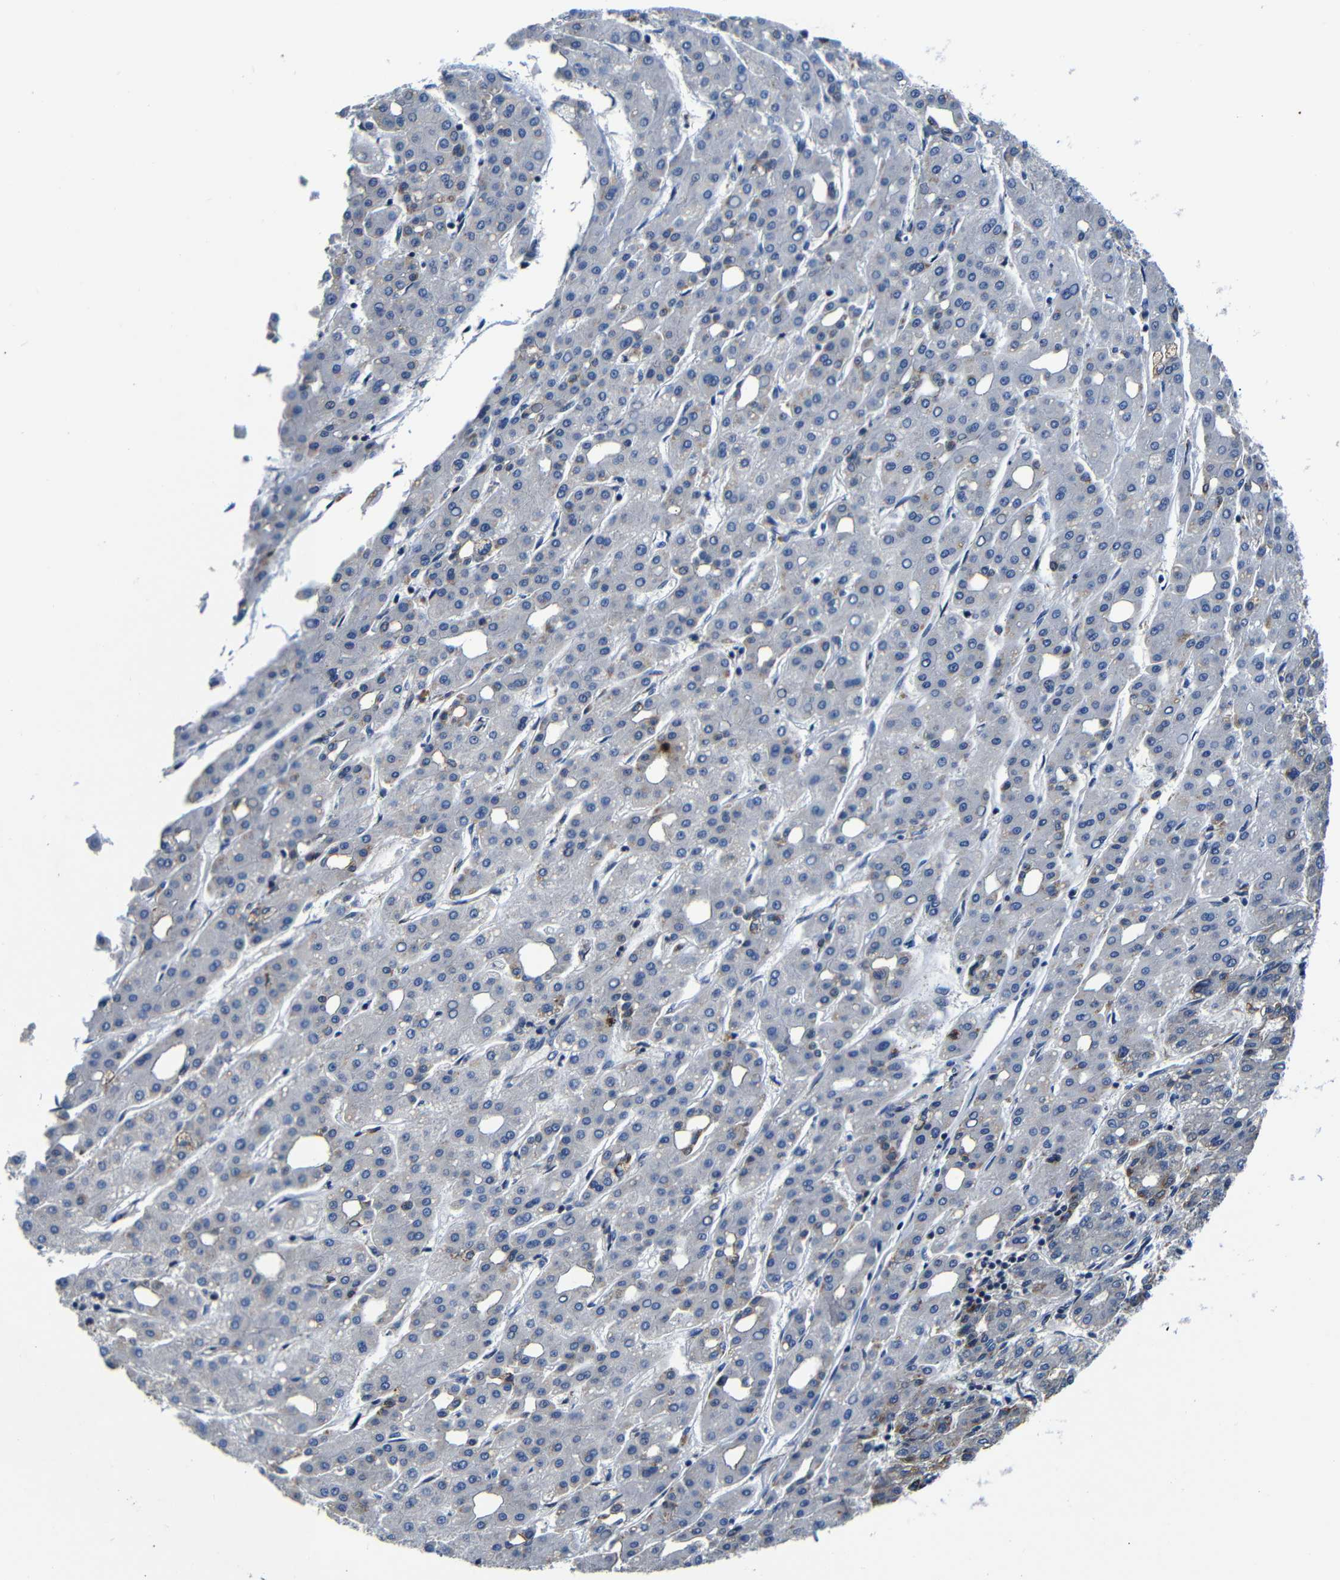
{"staining": {"intensity": "weak", "quantity": "<25%", "location": "cytoplasmic/membranous"}, "tissue": "liver cancer", "cell_type": "Tumor cells", "image_type": "cancer", "snomed": [{"axis": "morphology", "description": "Carcinoma, Hepatocellular, NOS"}, {"axis": "topography", "description": "Liver"}], "caption": "Tumor cells show no significant positivity in liver cancer (hepatocellular carcinoma).", "gene": "AFDN", "patient": {"sex": "male", "age": 65}}